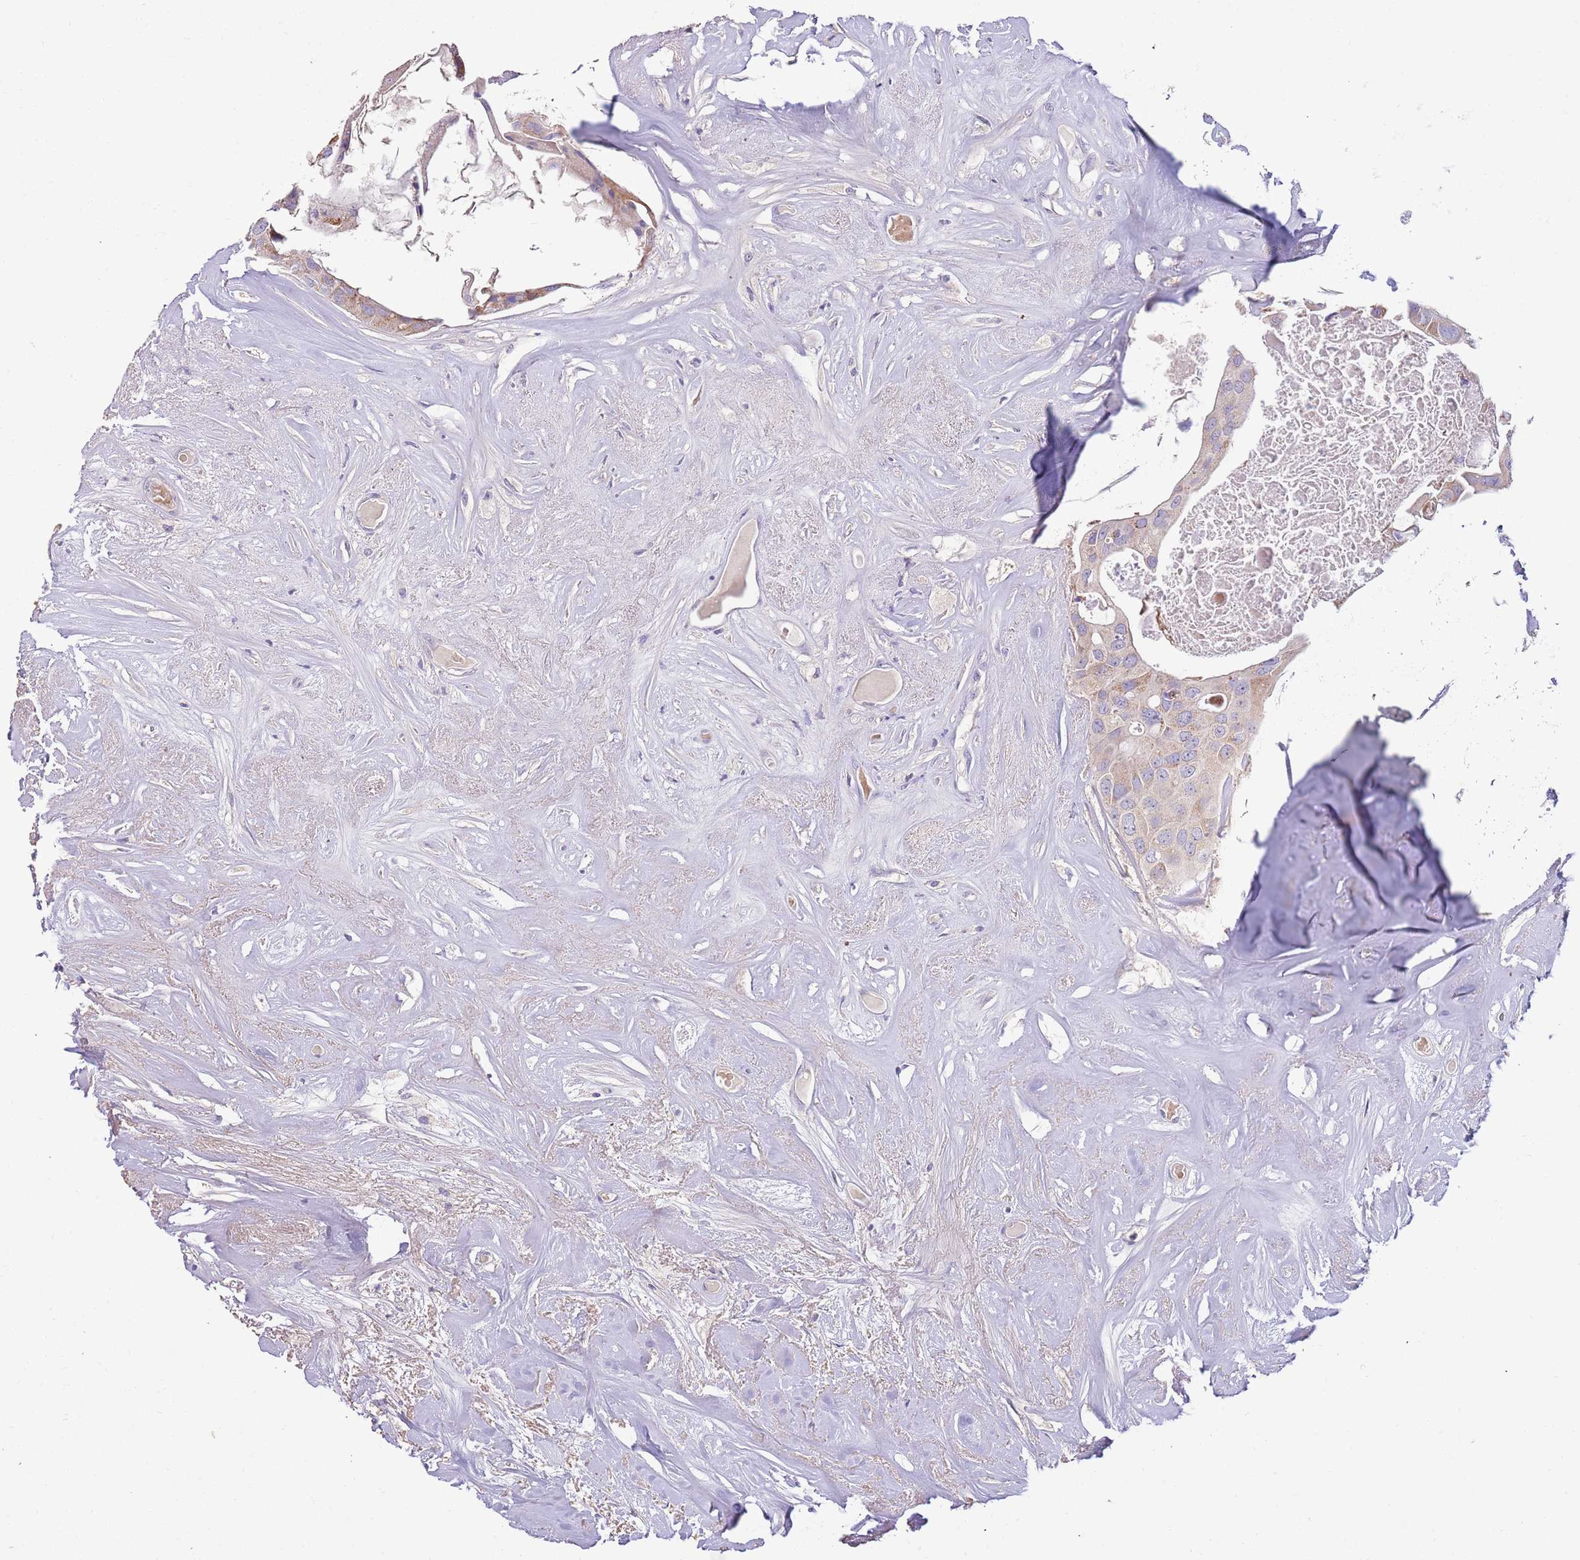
{"staining": {"intensity": "weak", "quantity": "<25%", "location": "cytoplasmic/membranous"}, "tissue": "head and neck cancer", "cell_type": "Tumor cells", "image_type": "cancer", "snomed": [{"axis": "morphology", "description": "Adenocarcinoma, NOS"}, {"axis": "morphology", "description": "Adenocarcinoma, metastatic, NOS"}, {"axis": "topography", "description": "Head-Neck"}], "caption": "This is an immunohistochemistry image of human adenocarcinoma (head and neck). There is no staining in tumor cells.", "gene": "ZNF658", "patient": {"sex": "male", "age": 75}}